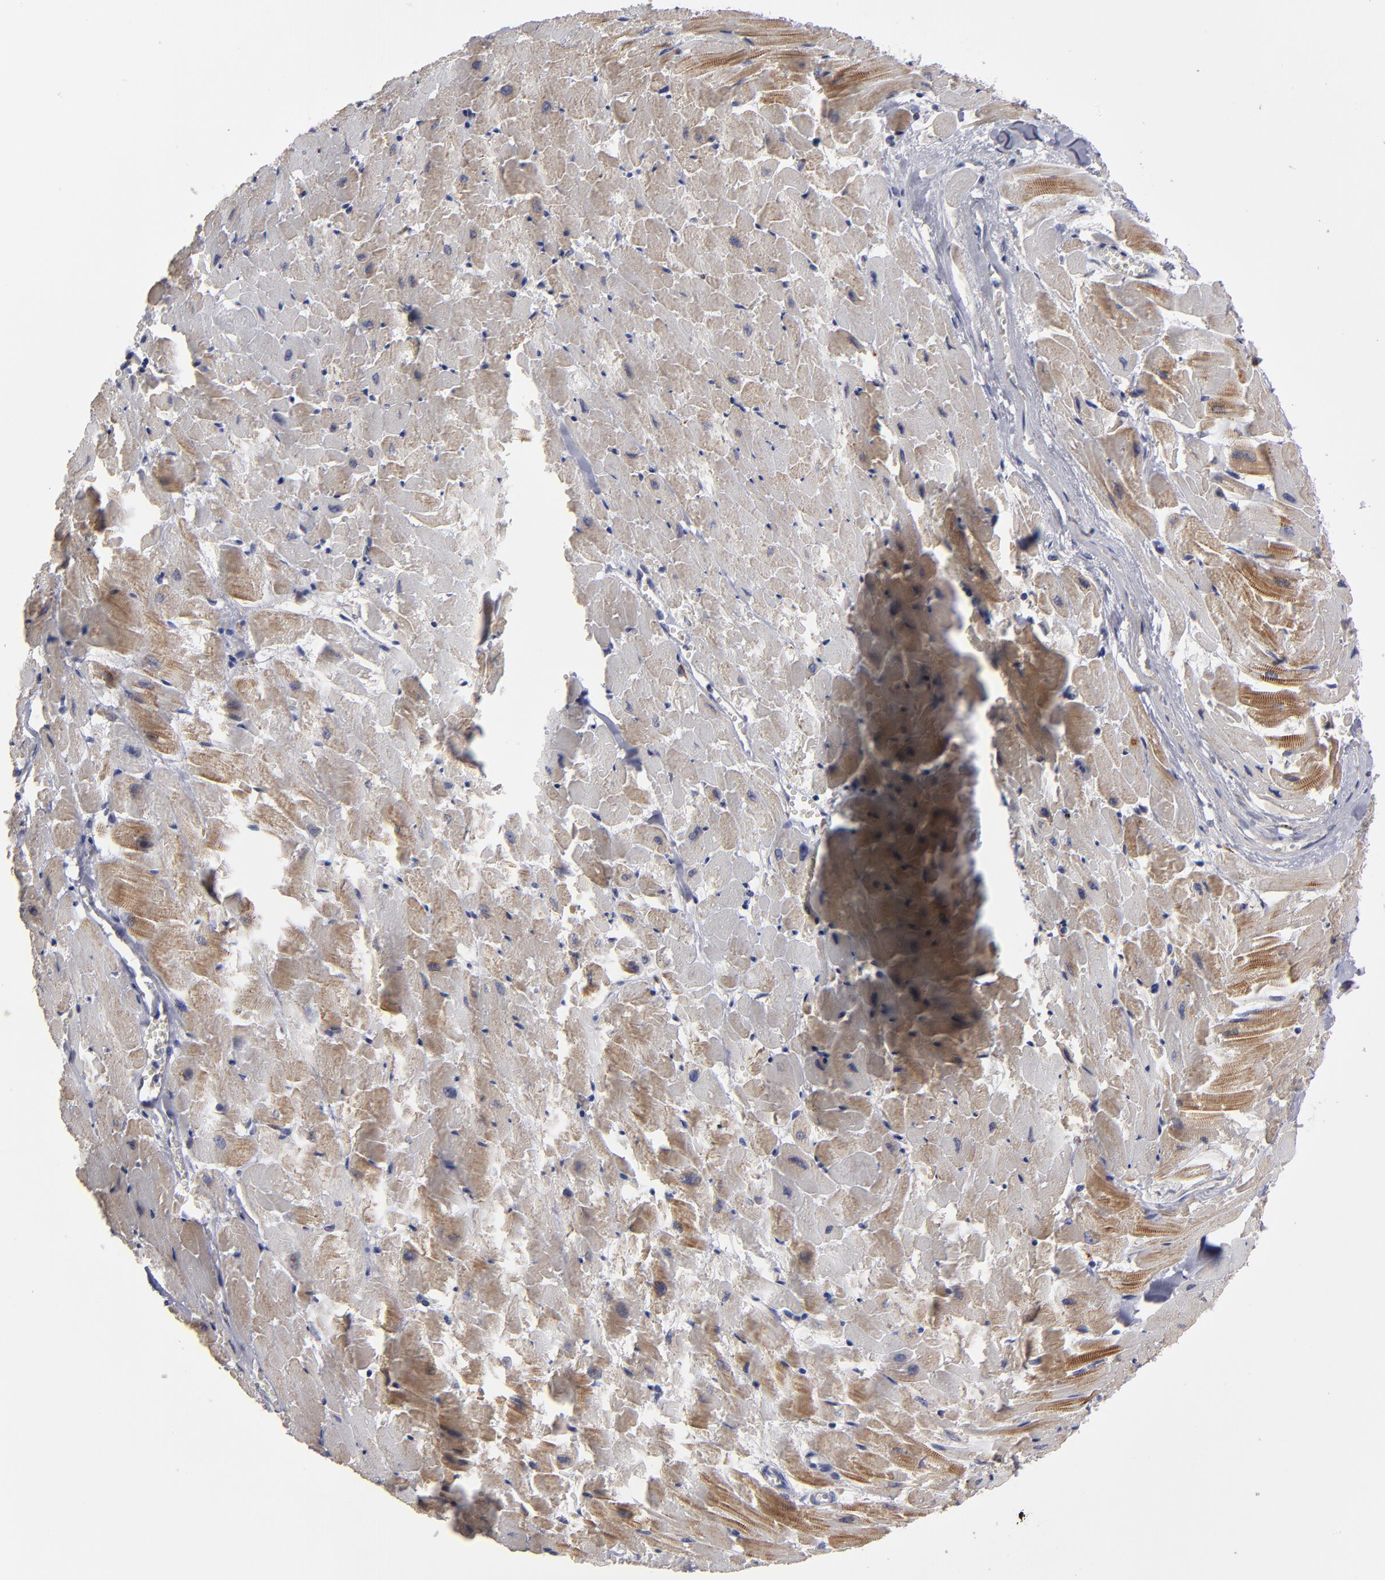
{"staining": {"intensity": "moderate", "quantity": "25%-75%", "location": "cytoplasmic/membranous"}, "tissue": "heart muscle", "cell_type": "Cardiomyocytes", "image_type": "normal", "snomed": [{"axis": "morphology", "description": "Normal tissue, NOS"}, {"axis": "topography", "description": "Heart"}], "caption": "Immunohistochemistry photomicrograph of benign heart muscle: heart muscle stained using immunohistochemistry (IHC) exhibits medium levels of moderate protein expression localized specifically in the cytoplasmic/membranous of cardiomyocytes, appearing as a cytoplasmic/membranous brown color.", "gene": "EXD2", "patient": {"sex": "female", "age": 19}}